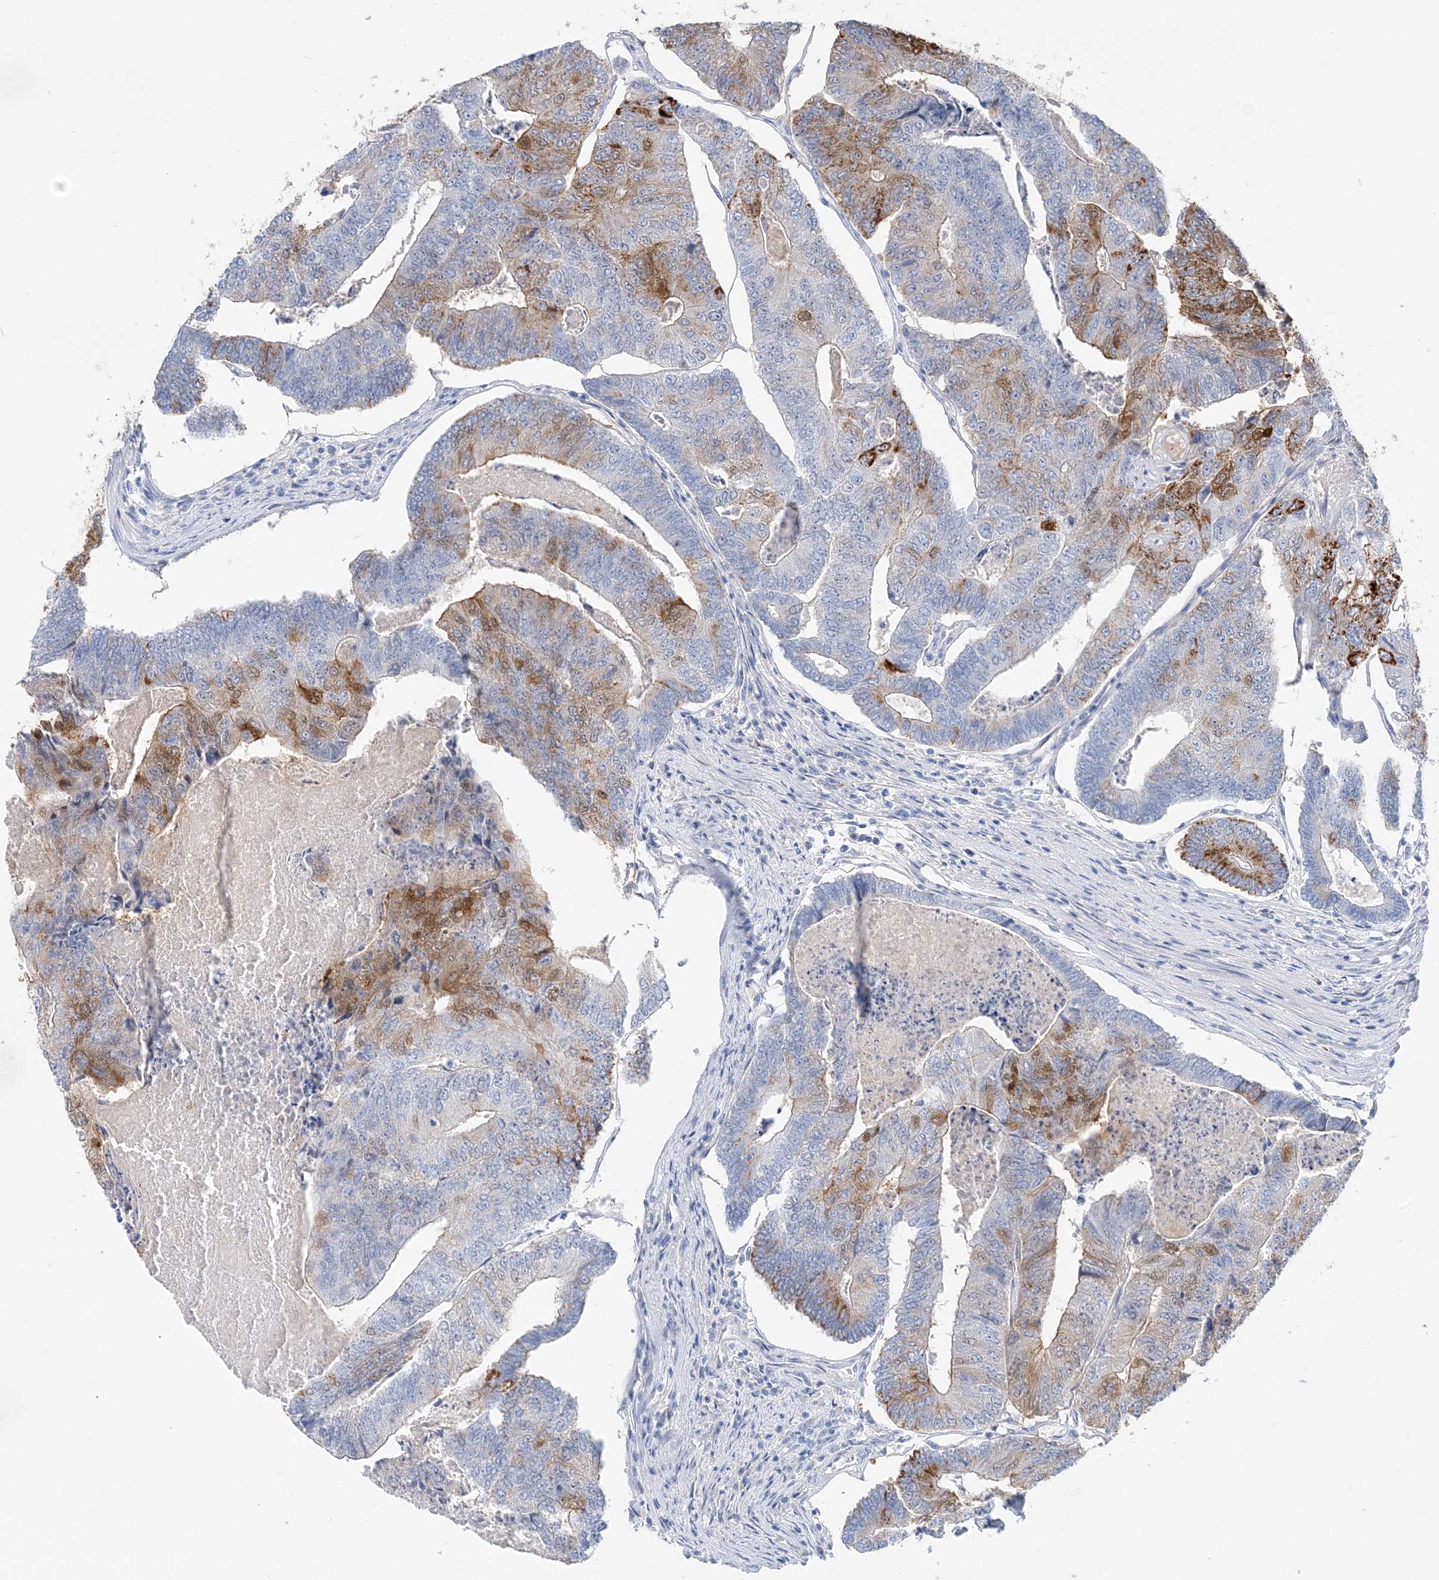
{"staining": {"intensity": "moderate", "quantity": "25%-75%", "location": "cytoplasmic/membranous"}, "tissue": "colorectal cancer", "cell_type": "Tumor cells", "image_type": "cancer", "snomed": [{"axis": "morphology", "description": "Adenocarcinoma, NOS"}, {"axis": "topography", "description": "Colon"}], "caption": "Adenocarcinoma (colorectal) stained for a protein (brown) shows moderate cytoplasmic/membranous positive expression in about 25%-75% of tumor cells.", "gene": "HMGCS1", "patient": {"sex": "female", "age": 67}}